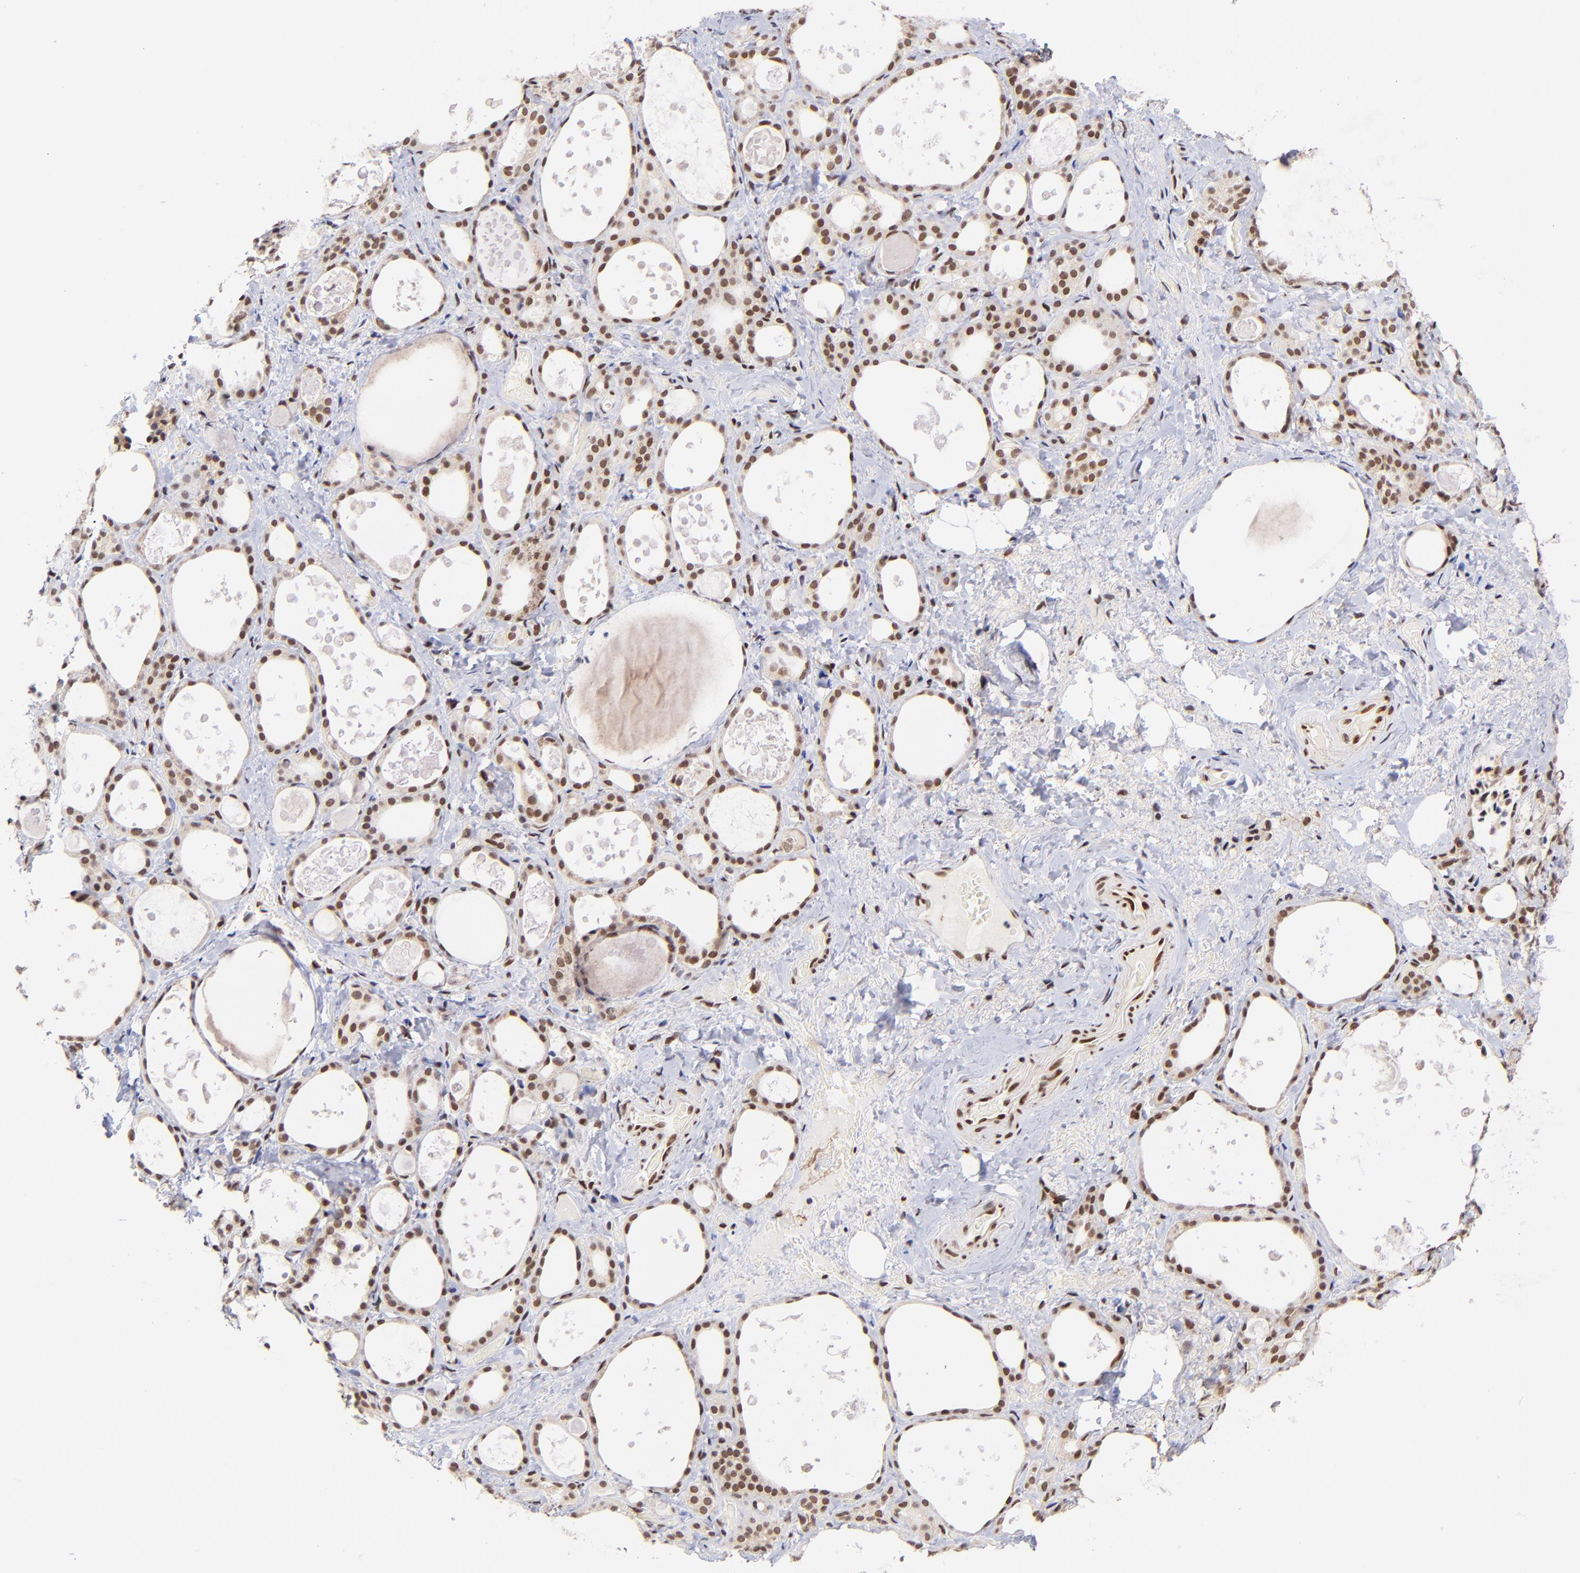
{"staining": {"intensity": "moderate", "quantity": ">75%", "location": "nuclear"}, "tissue": "thyroid gland", "cell_type": "Glandular cells", "image_type": "normal", "snomed": [{"axis": "morphology", "description": "Normal tissue, NOS"}, {"axis": "topography", "description": "Thyroid gland"}], "caption": "Immunohistochemical staining of unremarkable human thyroid gland shows >75% levels of moderate nuclear protein staining in approximately >75% of glandular cells. Immunohistochemistry stains the protein of interest in brown and the nuclei are stained blue.", "gene": "MIDEAS", "patient": {"sex": "female", "age": 75}}